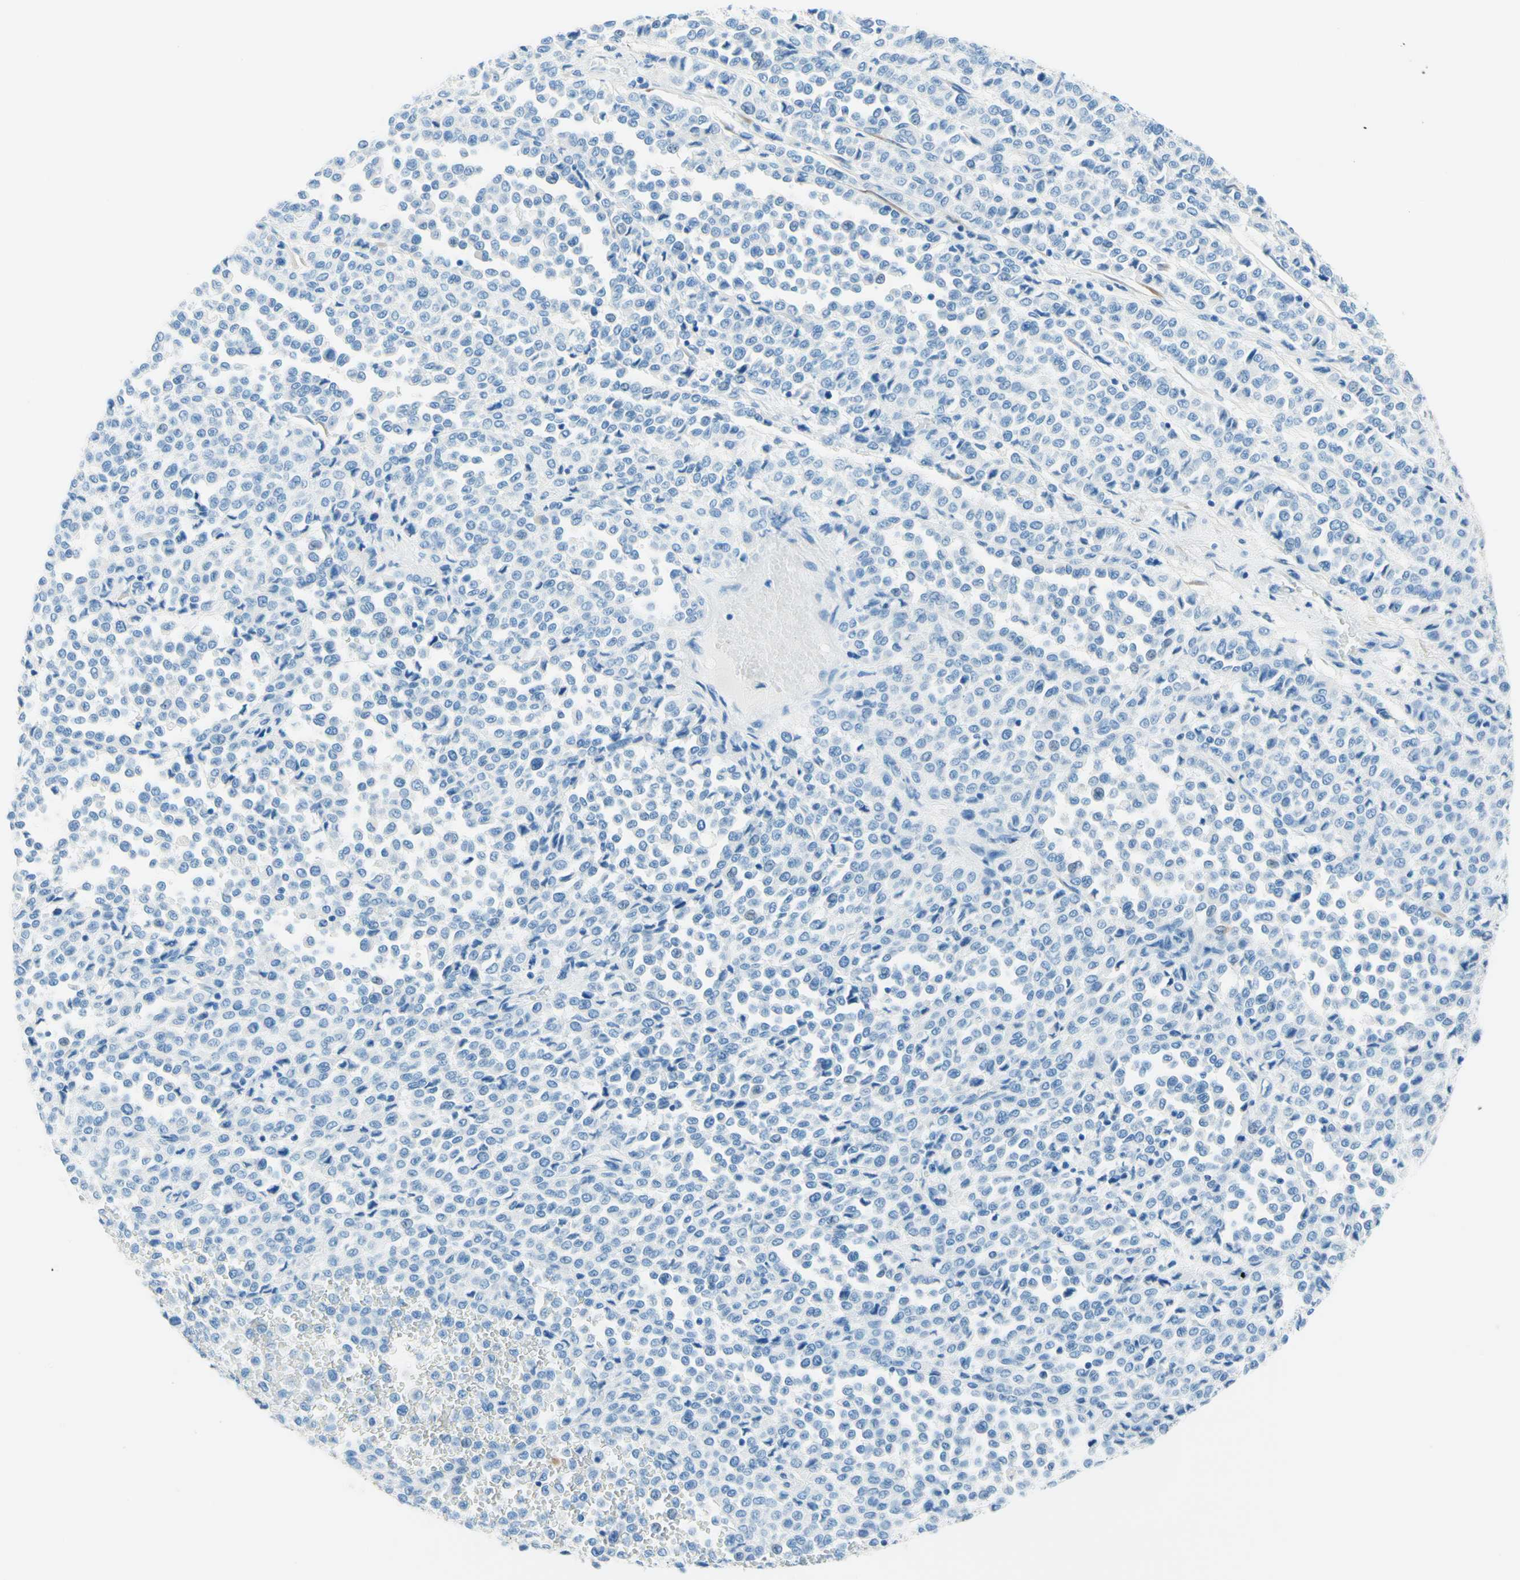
{"staining": {"intensity": "negative", "quantity": "none", "location": "none"}, "tissue": "melanoma", "cell_type": "Tumor cells", "image_type": "cancer", "snomed": [{"axis": "morphology", "description": "Malignant melanoma, Metastatic site"}, {"axis": "topography", "description": "Pancreas"}], "caption": "Tumor cells are negative for protein expression in human melanoma.", "gene": "MFAP5", "patient": {"sex": "female", "age": 30}}